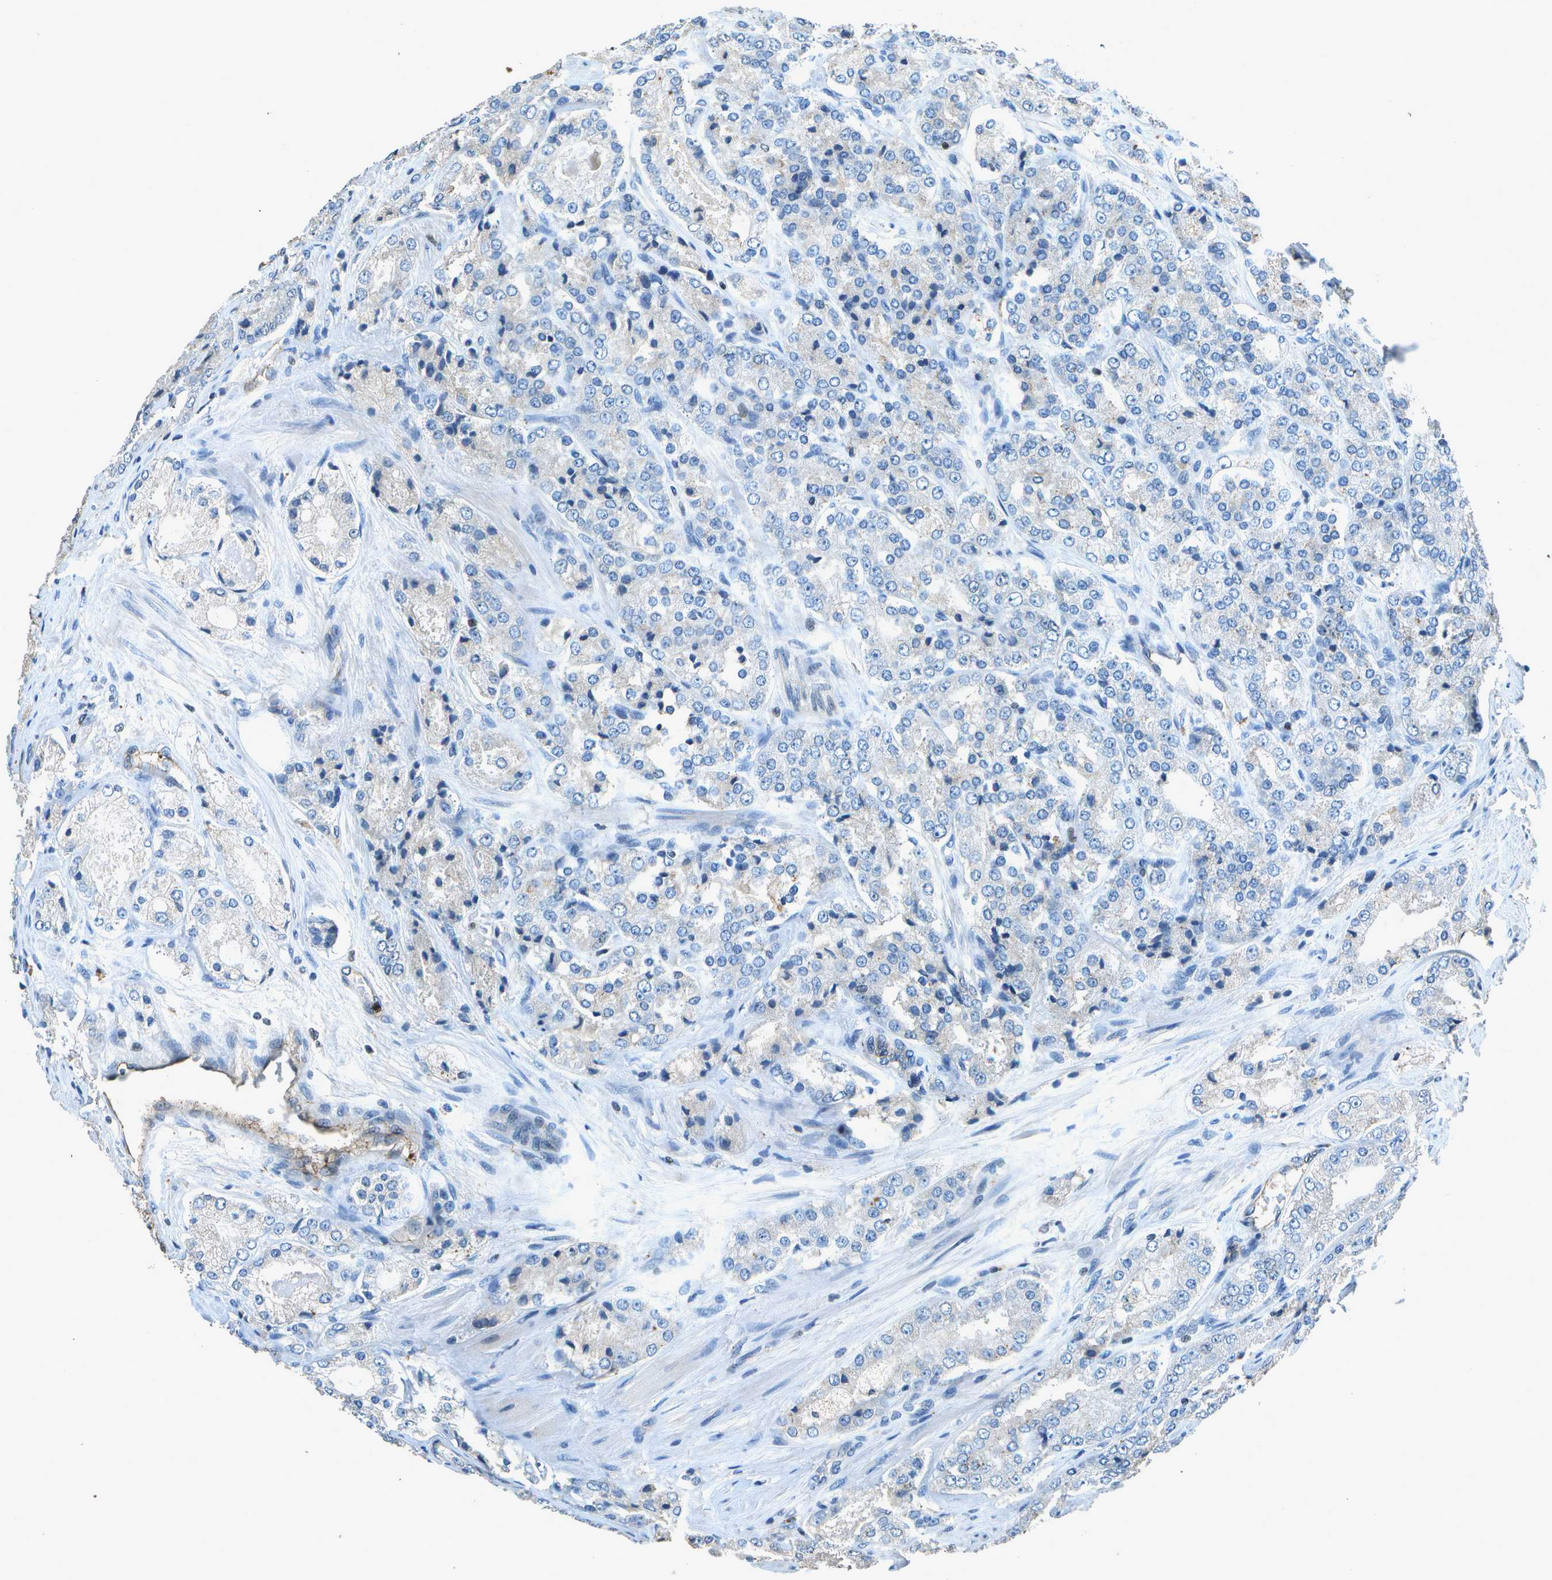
{"staining": {"intensity": "negative", "quantity": "none", "location": "none"}, "tissue": "prostate cancer", "cell_type": "Tumor cells", "image_type": "cancer", "snomed": [{"axis": "morphology", "description": "Adenocarcinoma, High grade"}, {"axis": "topography", "description": "Prostate"}], "caption": "DAB immunohistochemical staining of human prostate adenocarcinoma (high-grade) displays no significant staining in tumor cells.", "gene": "PDLIM1", "patient": {"sex": "male", "age": 65}}